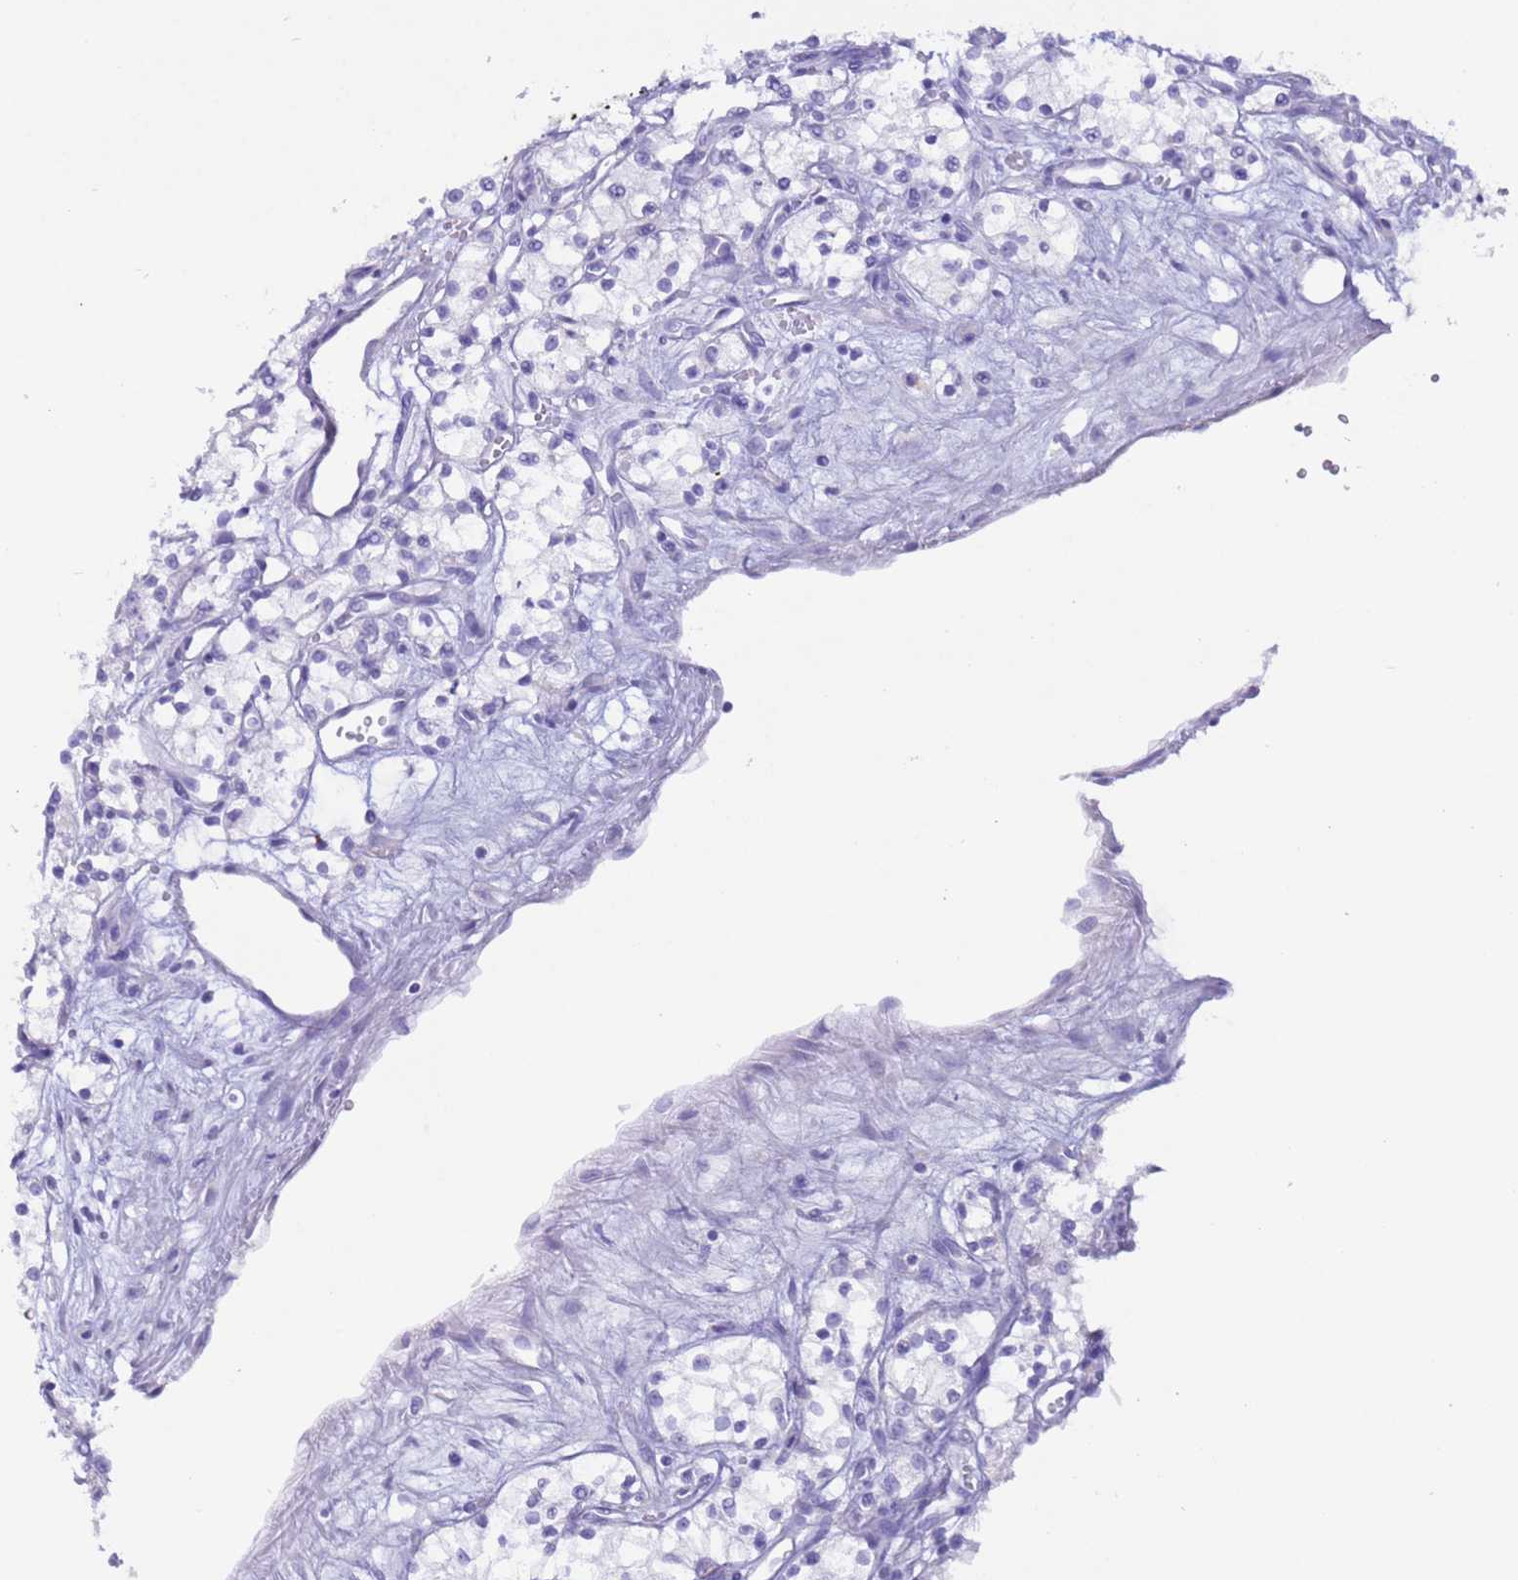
{"staining": {"intensity": "negative", "quantity": "none", "location": "none"}, "tissue": "renal cancer", "cell_type": "Tumor cells", "image_type": "cancer", "snomed": [{"axis": "morphology", "description": "Adenocarcinoma, NOS"}, {"axis": "topography", "description": "Kidney"}], "caption": "Immunohistochemistry (IHC) micrograph of neoplastic tissue: human renal adenocarcinoma stained with DAB (3,3'-diaminobenzidine) exhibits no significant protein positivity in tumor cells. Brightfield microscopy of immunohistochemistry stained with DAB (brown) and hematoxylin (blue), captured at high magnification.", "gene": "CPB1", "patient": {"sex": "male", "age": 59}}